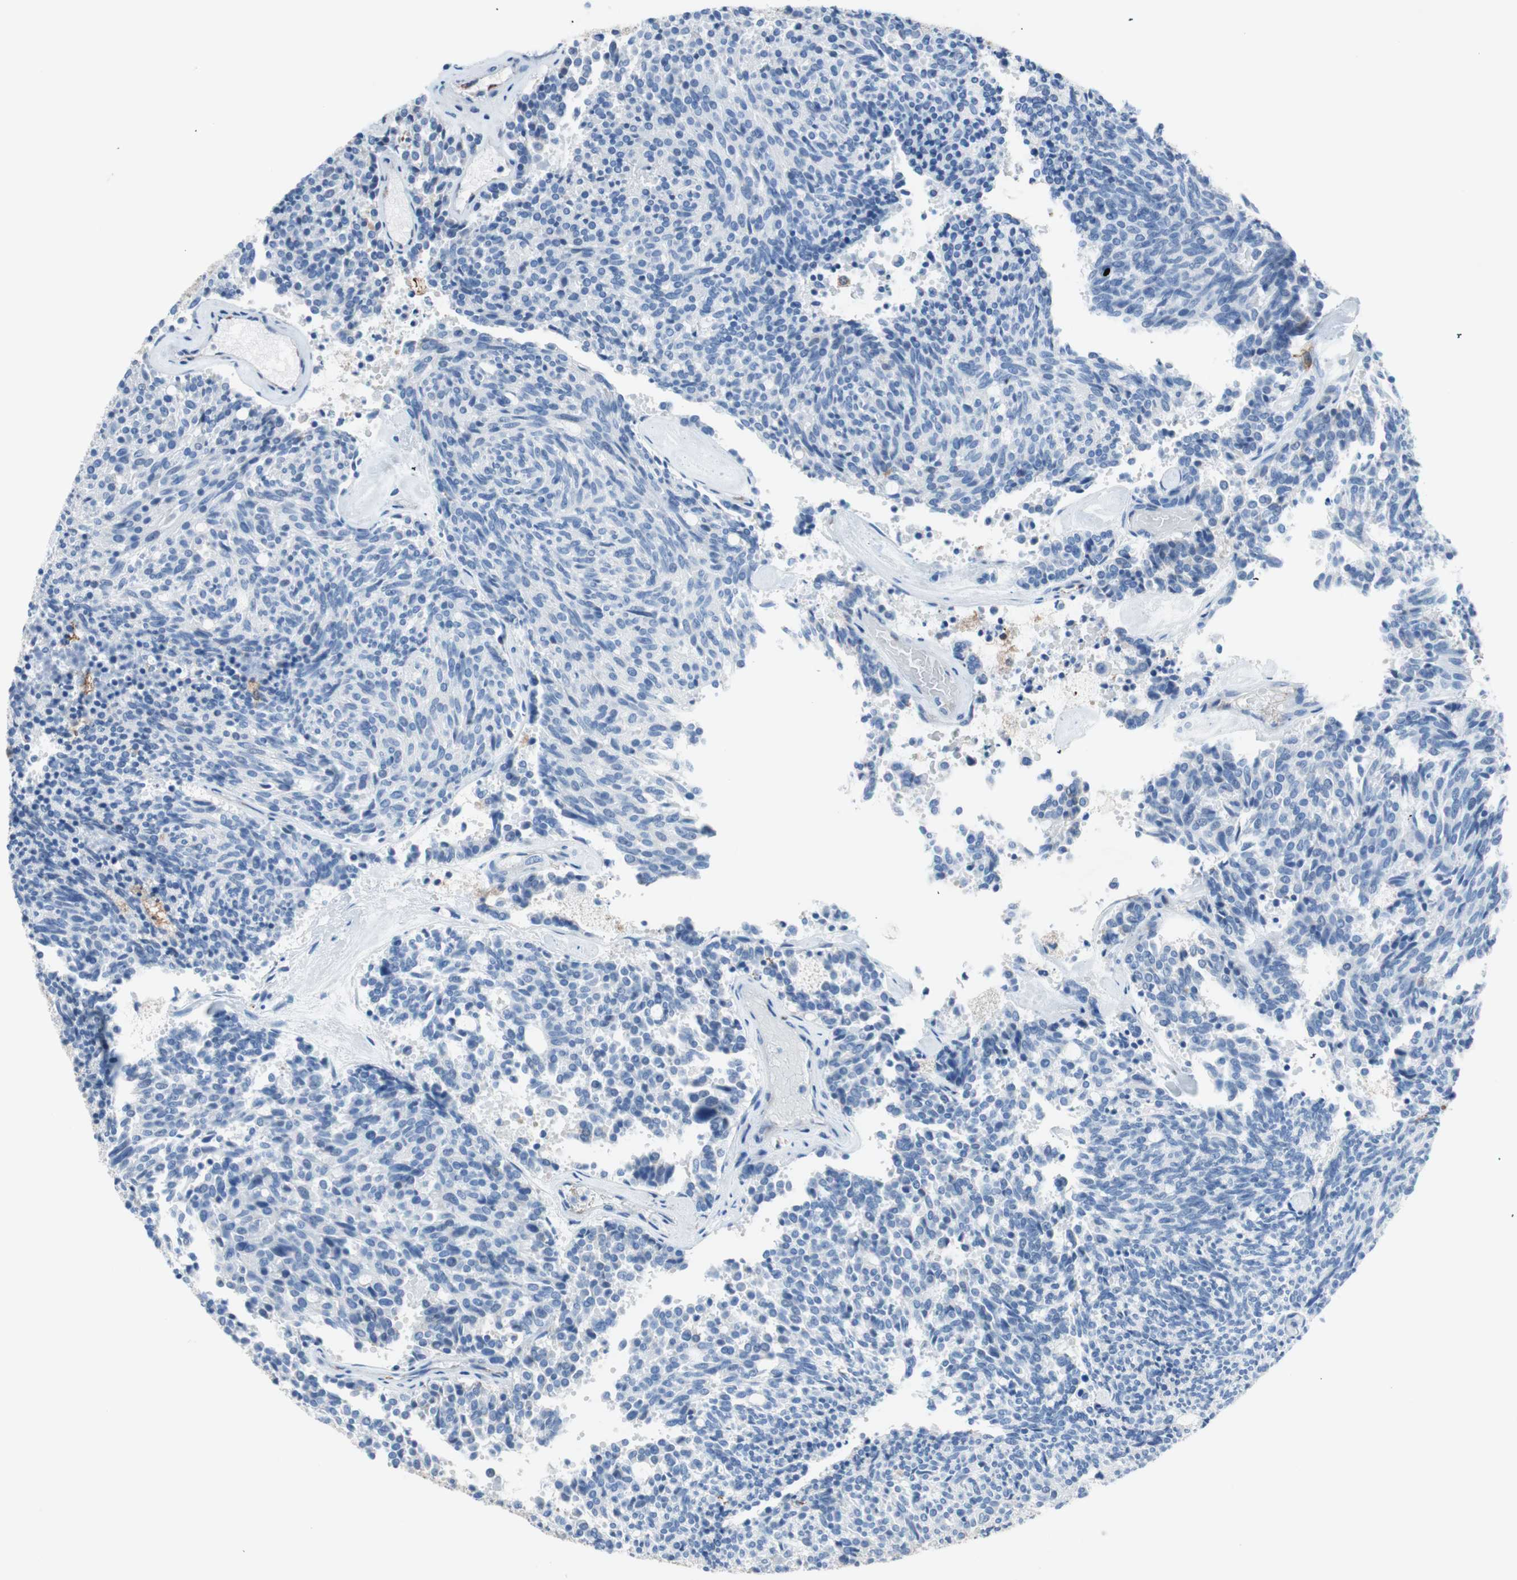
{"staining": {"intensity": "negative", "quantity": "none", "location": "none"}, "tissue": "carcinoid", "cell_type": "Tumor cells", "image_type": "cancer", "snomed": [{"axis": "morphology", "description": "Carcinoid, malignant, NOS"}, {"axis": "topography", "description": "Pancreas"}], "caption": "Immunohistochemistry (IHC) histopathology image of carcinoid stained for a protein (brown), which exhibits no staining in tumor cells.", "gene": "GLUL", "patient": {"sex": "female", "age": 54}}